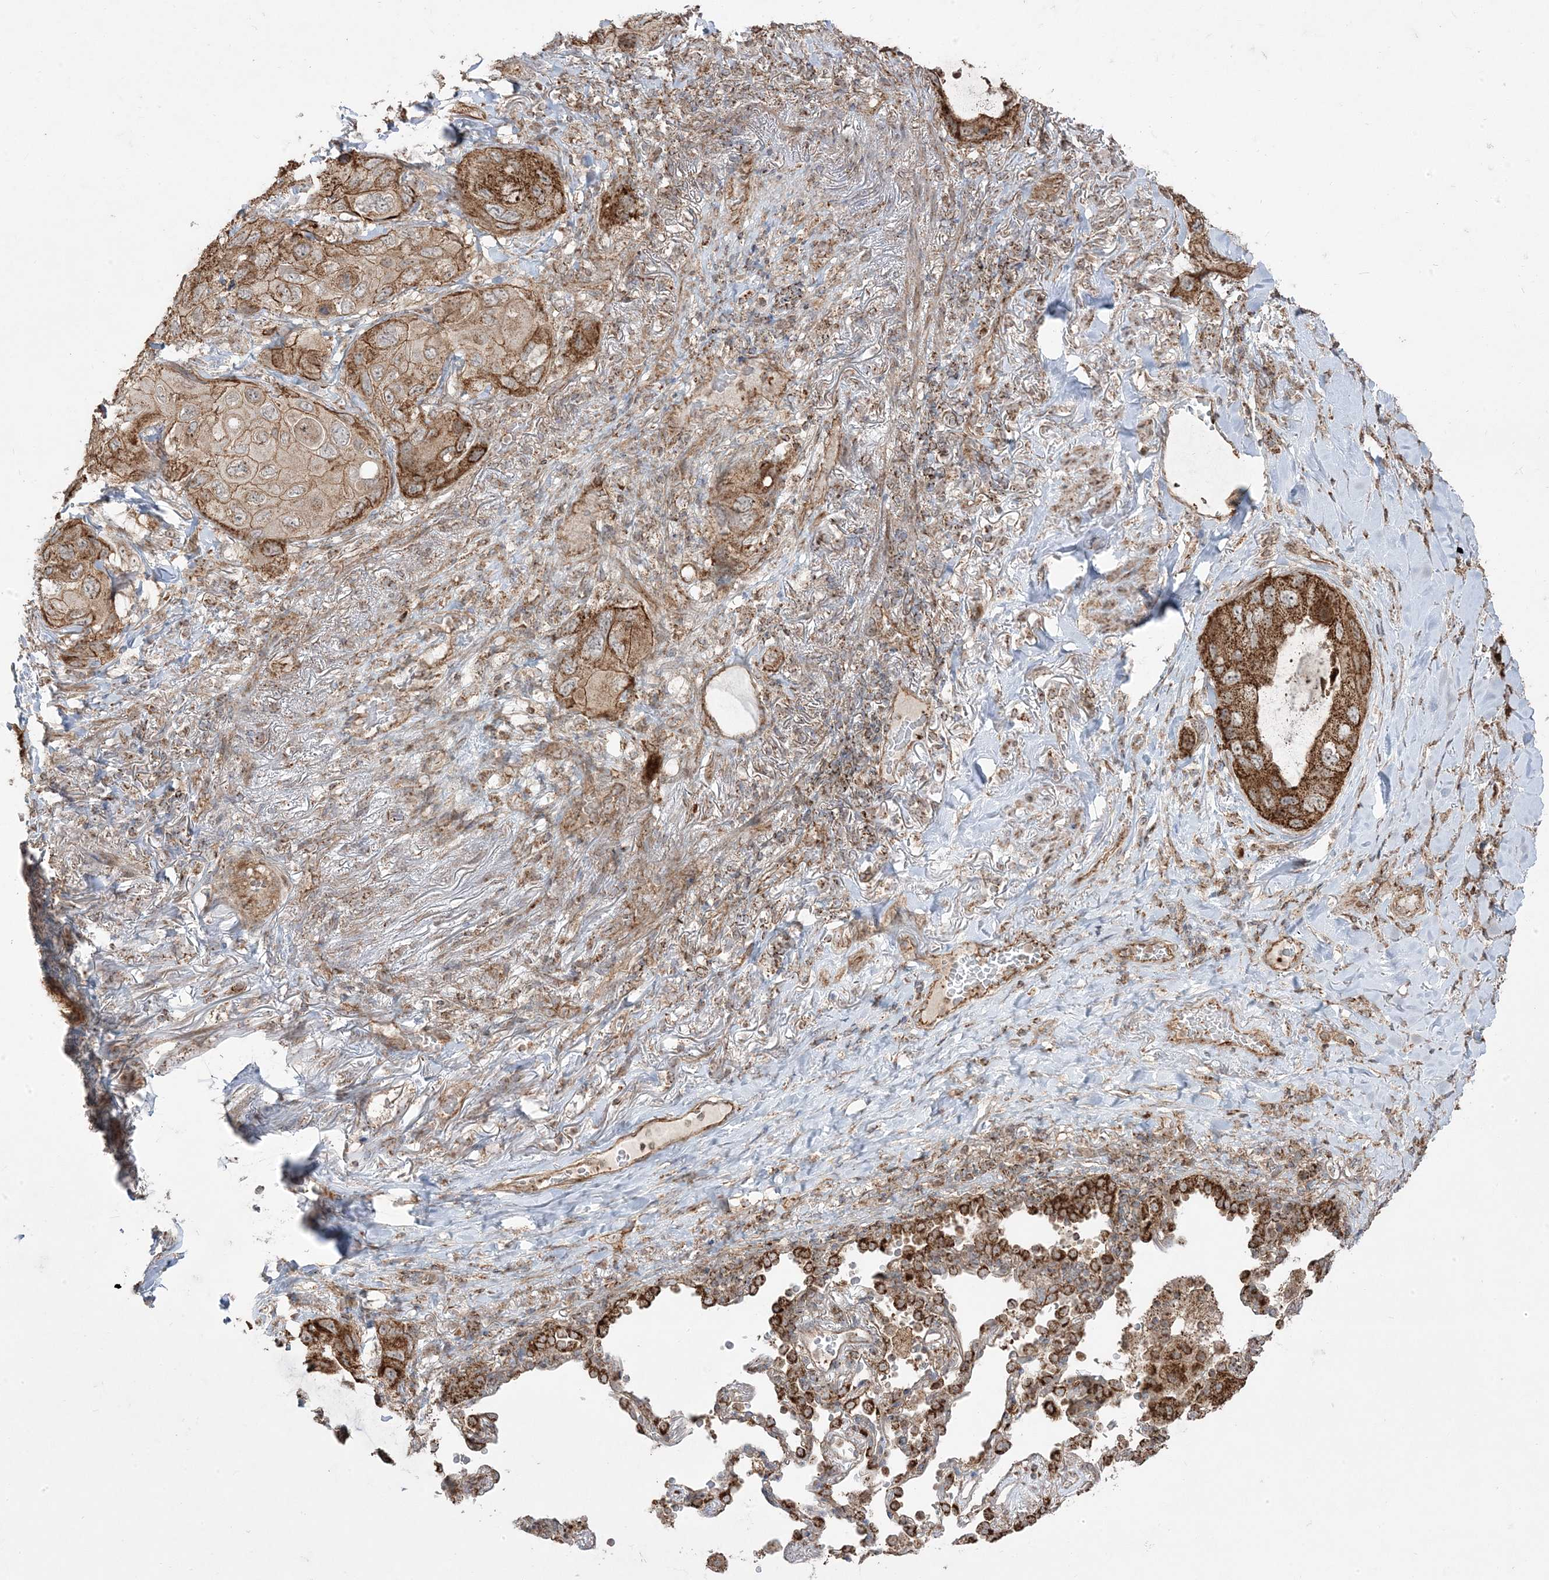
{"staining": {"intensity": "strong", "quantity": ">75%", "location": "cytoplasmic/membranous"}, "tissue": "lung cancer", "cell_type": "Tumor cells", "image_type": "cancer", "snomed": [{"axis": "morphology", "description": "Squamous cell carcinoma, NOS"}, {"axis": "topography", "description": "Lung"}], "caption": "Protein expression analysis of human lung cancer (squamous cell carcinoma) reveals strong cytoplasmic/membranous staining in about >75% of tumor cells.", "gene": "CLUAP1", "patient": {"sex": "female", "age": 73}}